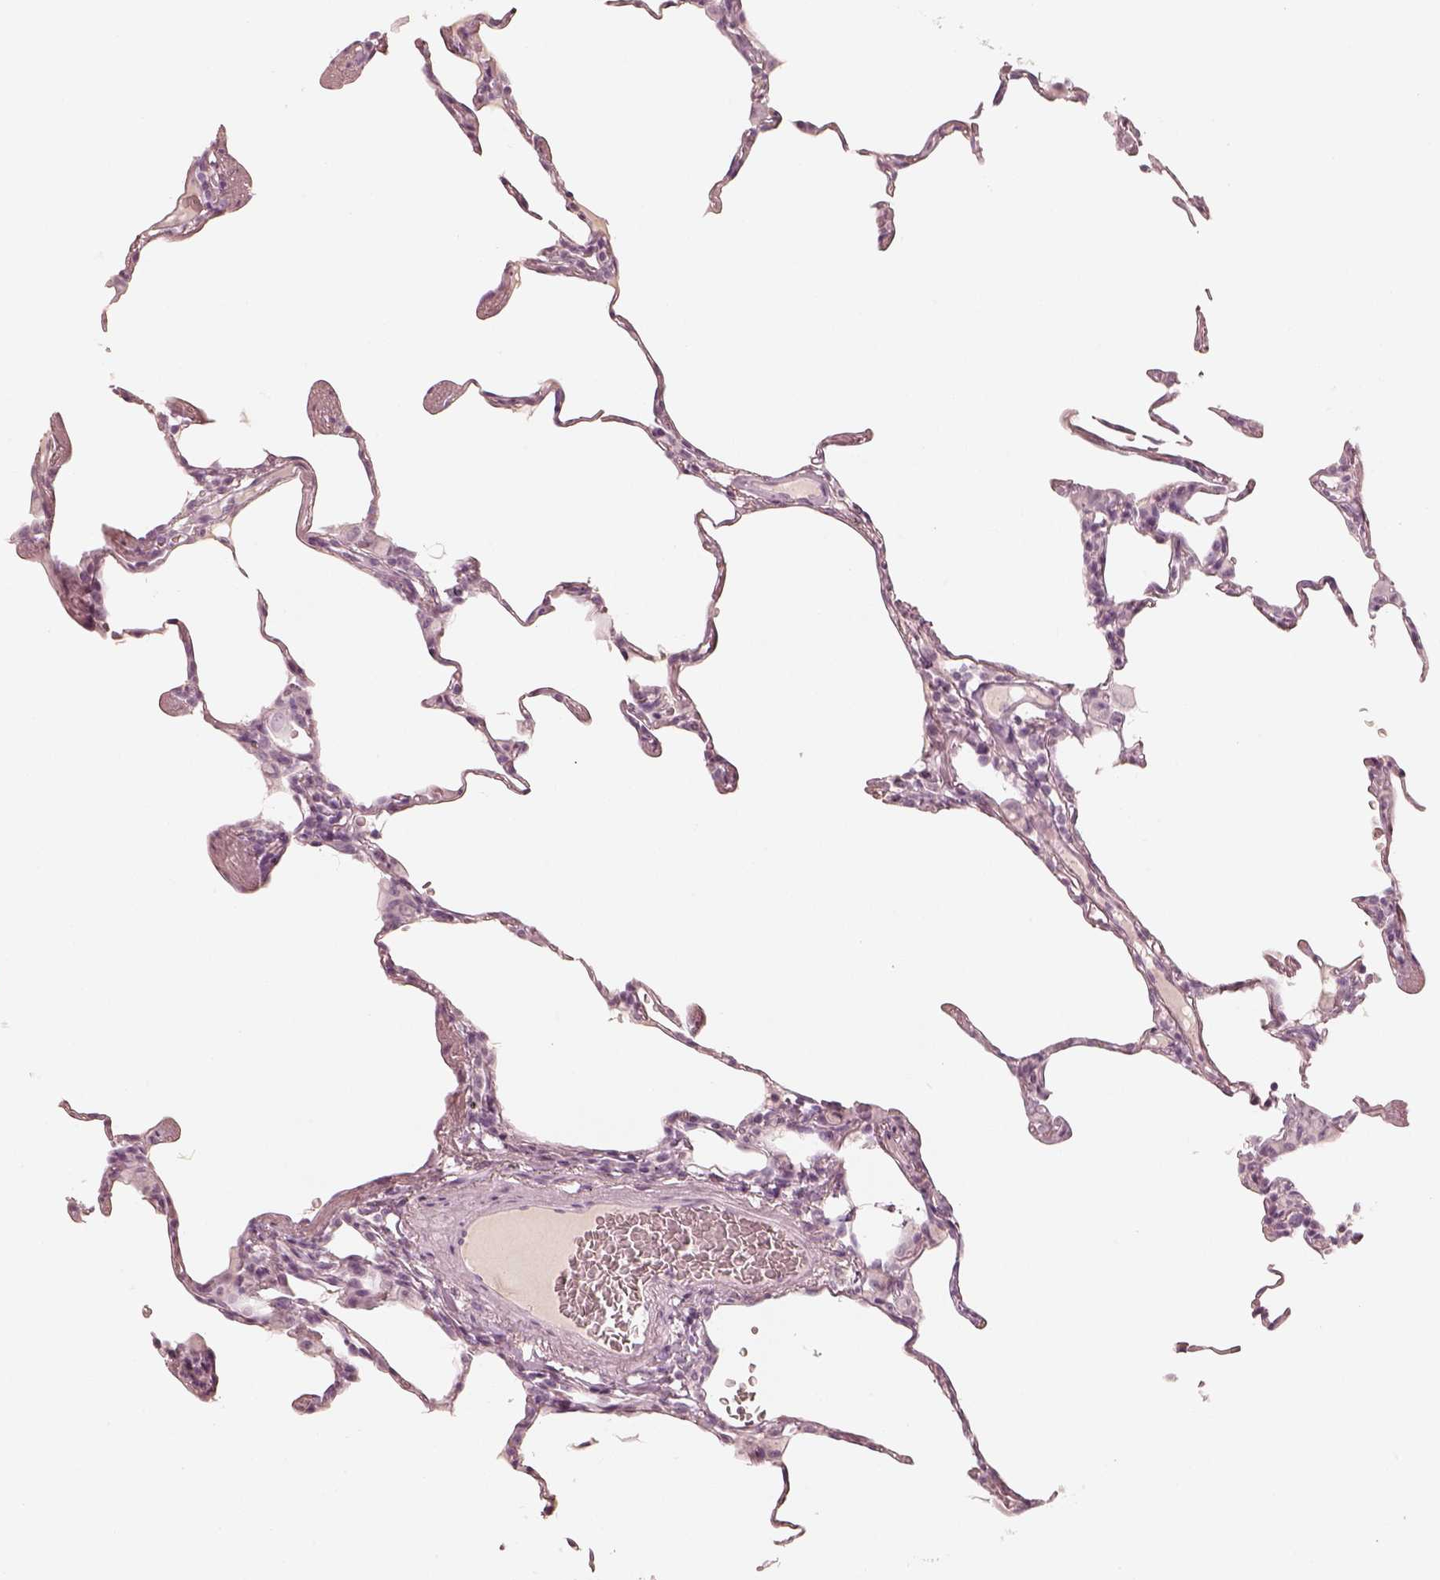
{"staining": {"intensity": "negative", "quantity": "none", "location": "none"}, "tissue": "lung", "cell_type": "Alveolar cells", "image_type": "normal", "snomed": [{"axis": "morphology", "description": "Normal tissue, NOS"}, {"axis": "topography", "description": "Lung"}], "caption": "An immunohistochemistry image of benign lung is shown. There is no staining in alveolar cells of lung. Nuclei are stained in blue.", "gene": "KRT82", "patient": {"sex": "female", "age": 57}}